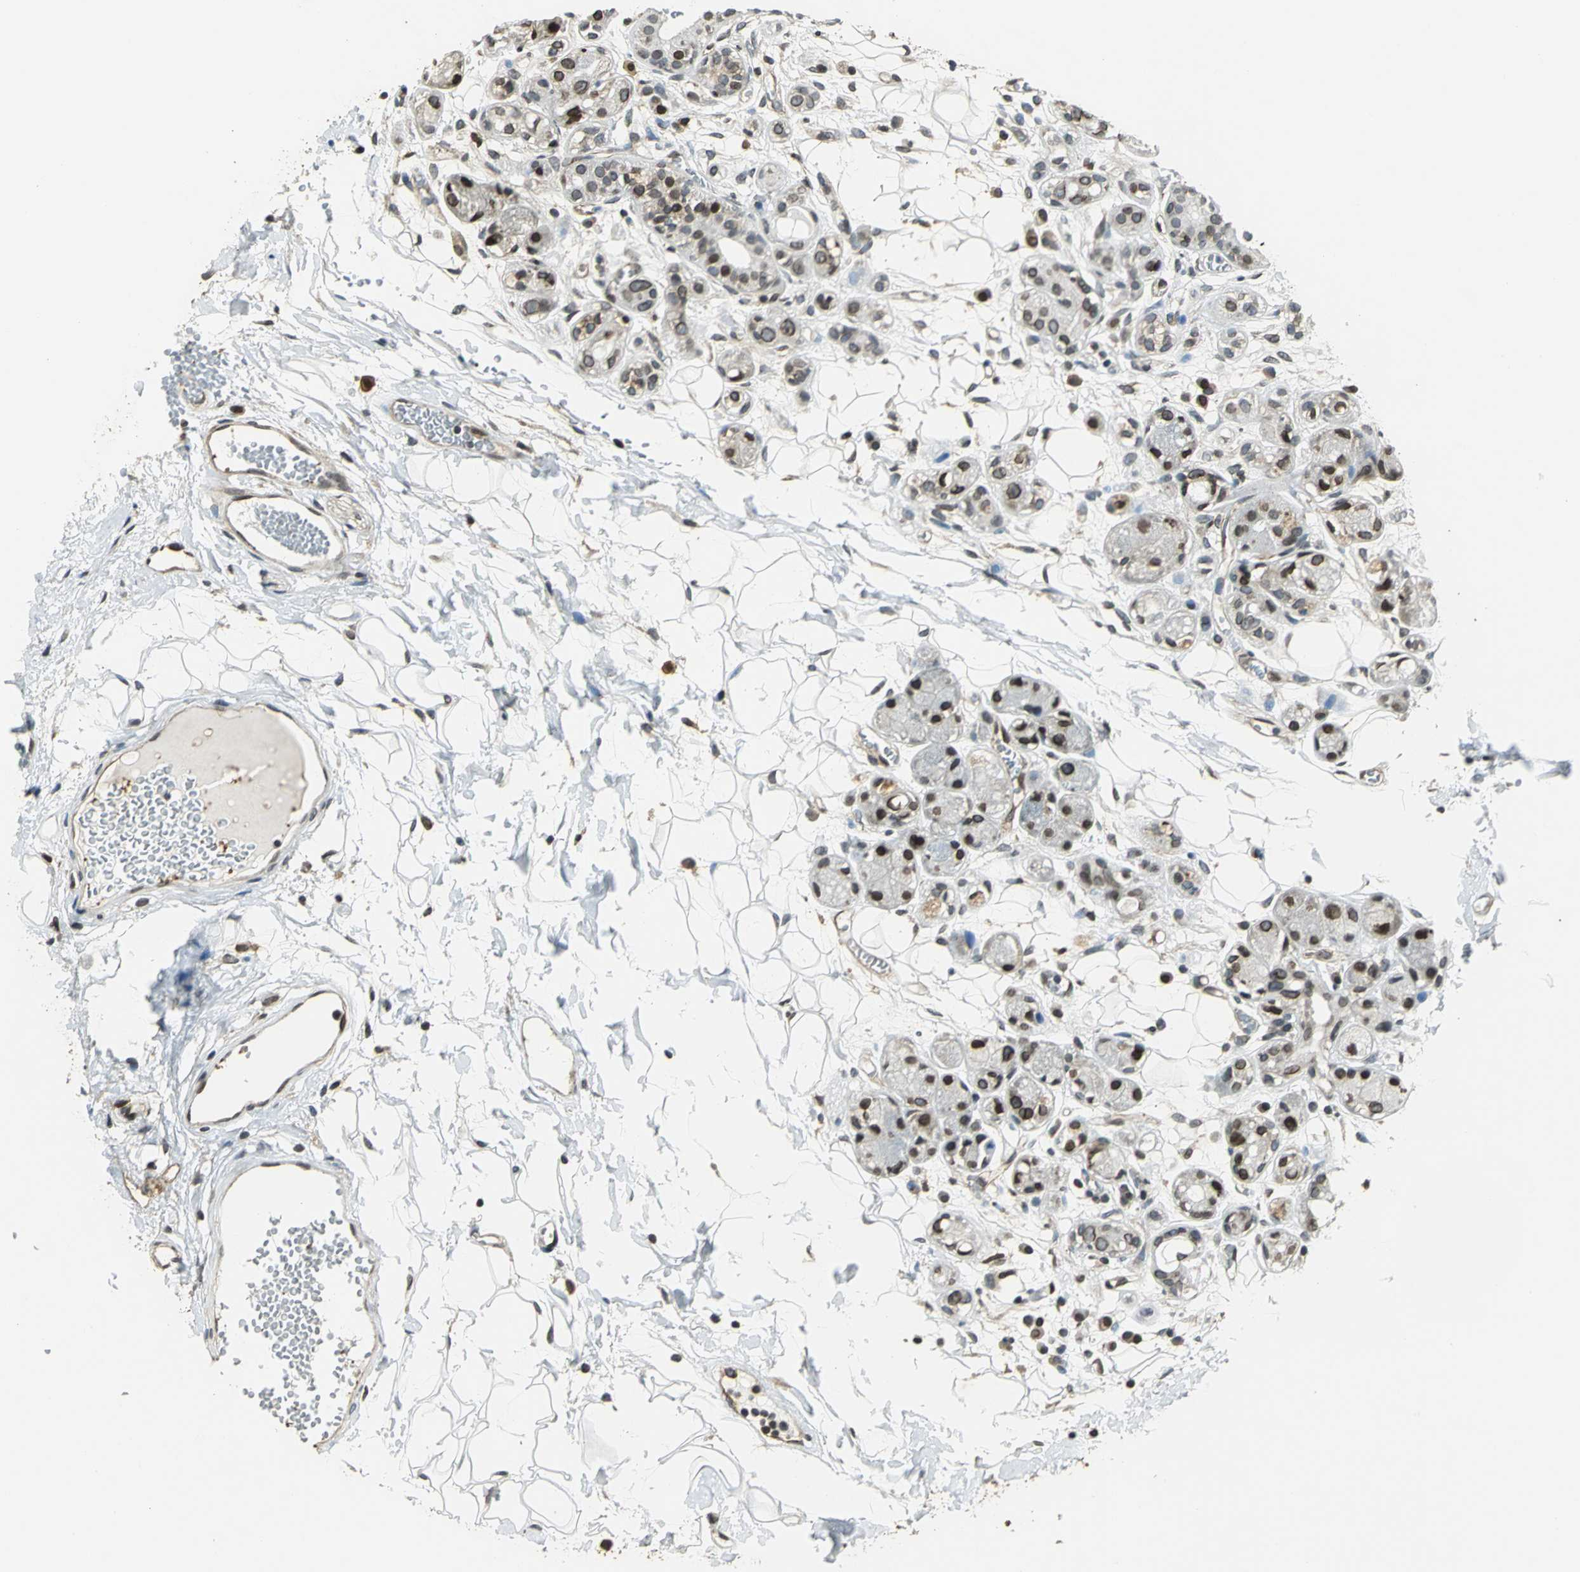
{"staining": {"intensity": "moderate", "quantity": ">75%", "location": "nuclear"}, "tissue": "adipose tissue", "cell_type": "Adipocytes", "image_type": "normal", "snomed": [{"axis": "morphology", "description": "Normal tissue, NOS"}, {"axis": "morphology", "description": "Inflammation, NOS"}, {"axis": "topography", "description": "Vascular tissue"}, {"axis": "topography", "description": "Salivary gland"}], "caption": "A medium amount of moderate nuclear positivity is appreciated in about >75% of adipocytes in benign adipose tissue. The staining is performed using DAB brown chromogen to label protein expression. The nuclei are counter-stained blue using hematoxylin.", "gene": "BRIP1", "patient": {"sex": "female", "age": 75}}